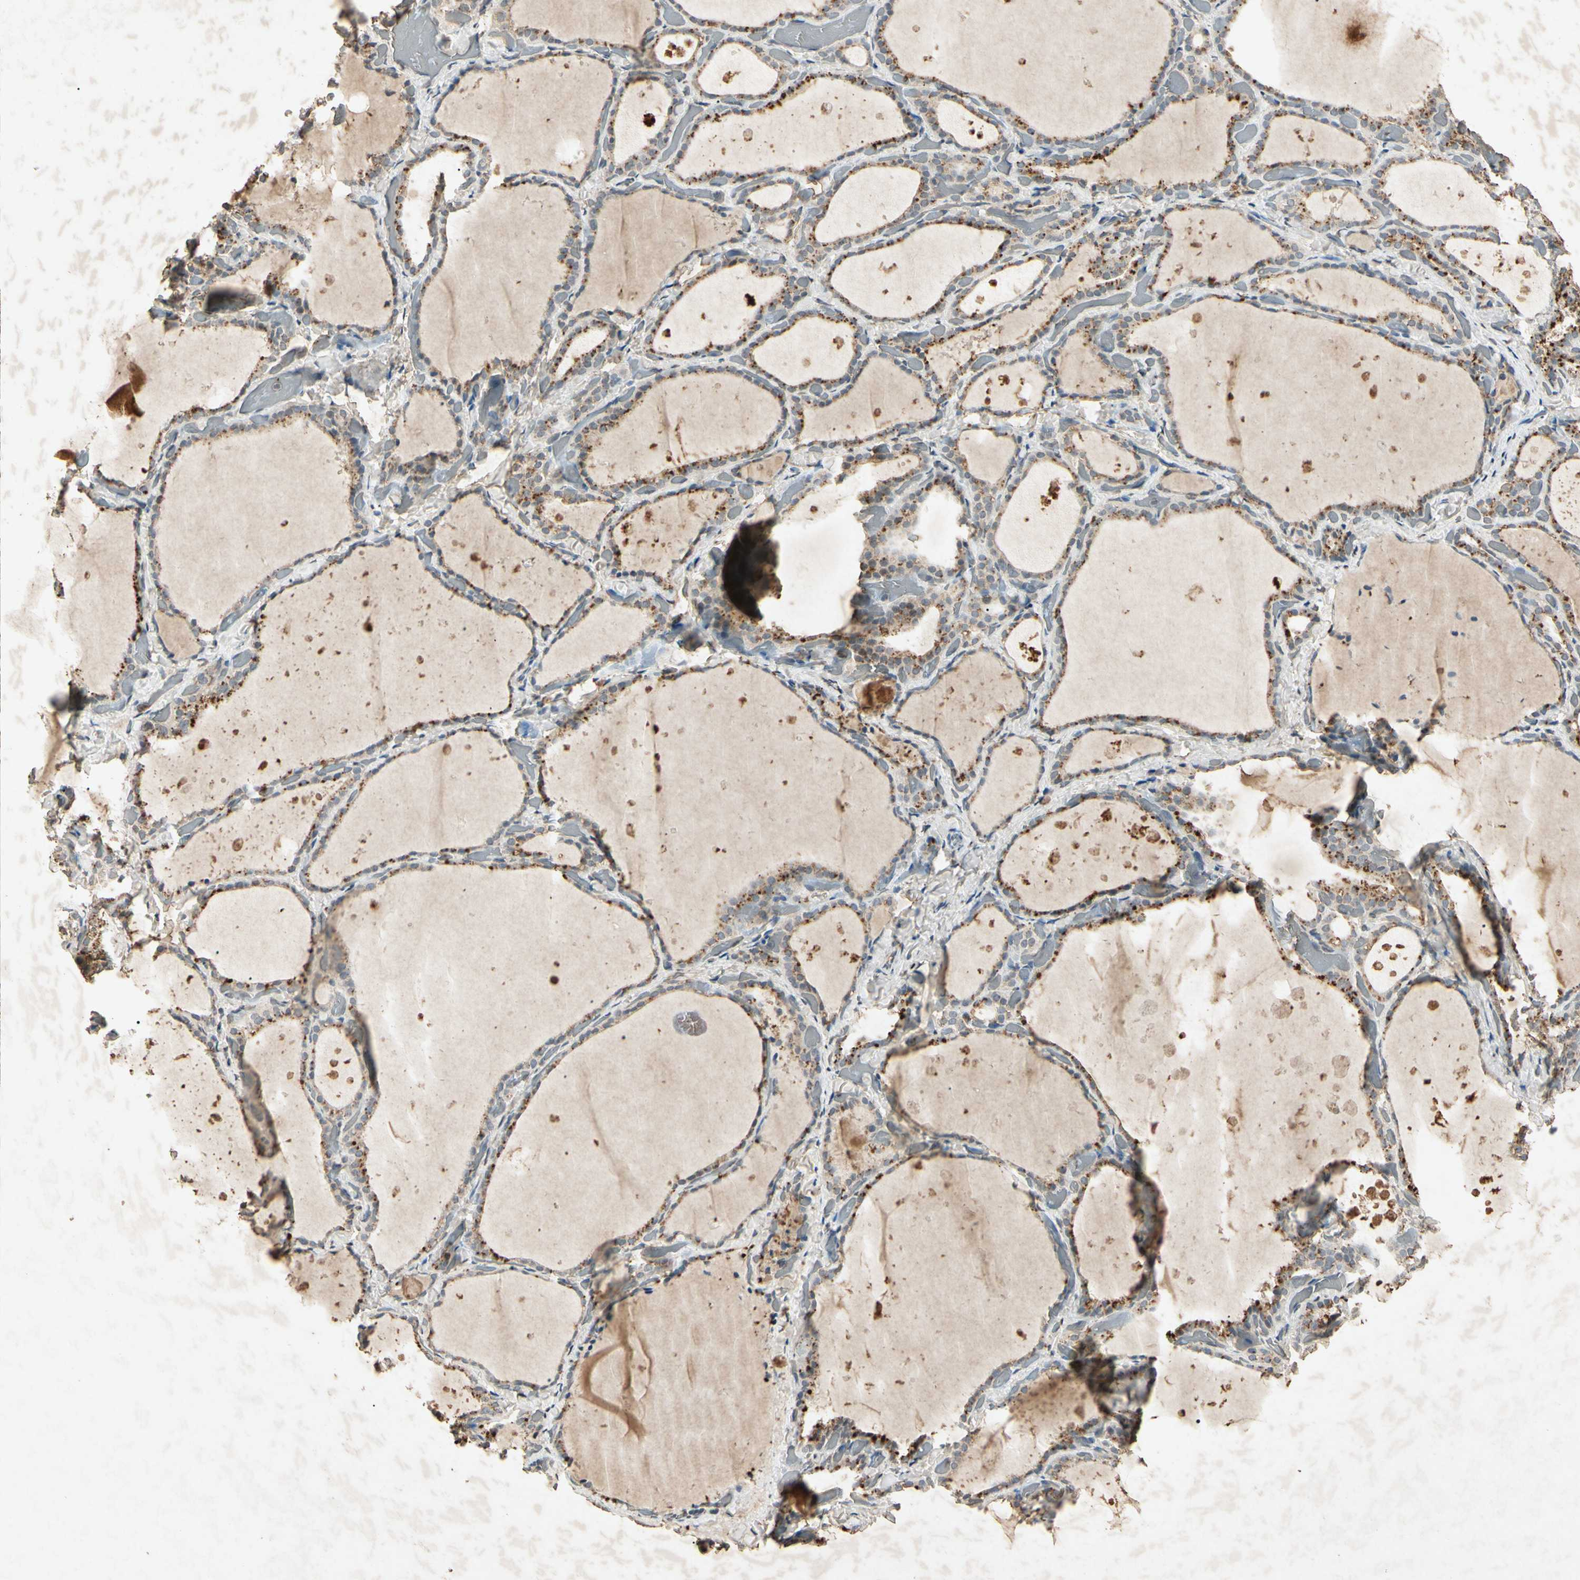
{"staining": {"intensity": "weak", "quantity": ">75%", "location": "cytoplasmic/membranous"}, "tissue": "thyroid gland", "cell_type": "Glandular cells", "image_type": "normal", "snomed": [{"axis": "morphology", "description": "Normal tissue, NOS"}, {"axis": "topography", "description": "Thyroid gland"}], "caption": "About >75% of glandular cells in normal thyroid gland demonstrate weak cytoplasmic/membranous protein positivity as visualized by brown immunohistochemical staining.", "gene": "MSRB1", "patient": {"sex": "female", "age": 44}}